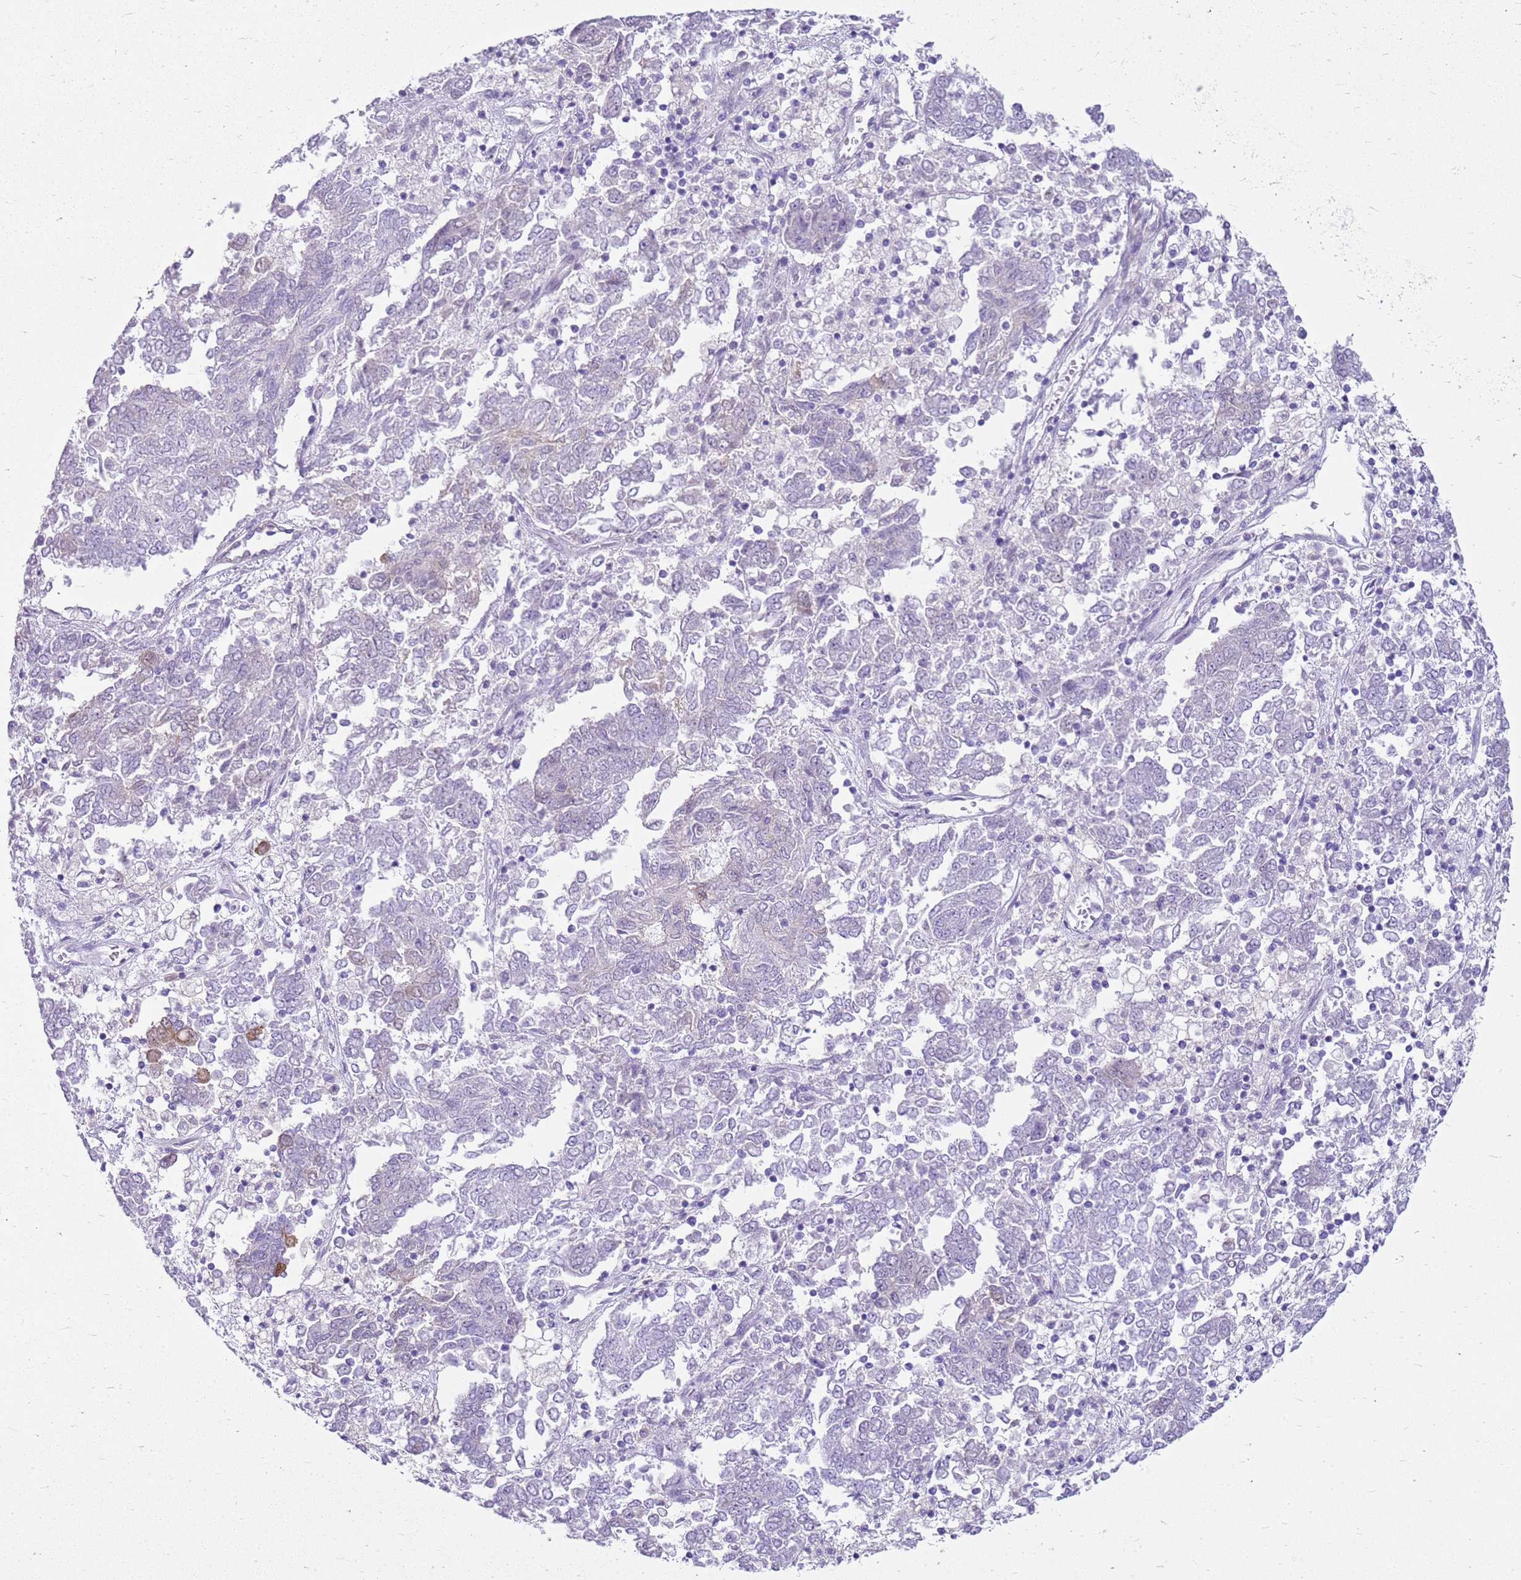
{"staining": {"intensity": "negative", "quantity": "none", "location": "none"}, "tissue": "endometrial cancer", "cell_type": "Tumor cells", "image_type": "cancer", "snomed": [{"axis": "morphology", "description": "Adenocarcinoma, NOS"}, {"axis": "topography", "description": "Endometrium"}], "caption": "A histopathology image of human adenocarcinoma (endometrial) is negative for staining in tumor cells. (DAB IHC visualized using brightfield microscopy, high magnification).", "gene": "HSPB1", "patient": {"sex": "female", "age": 80}}